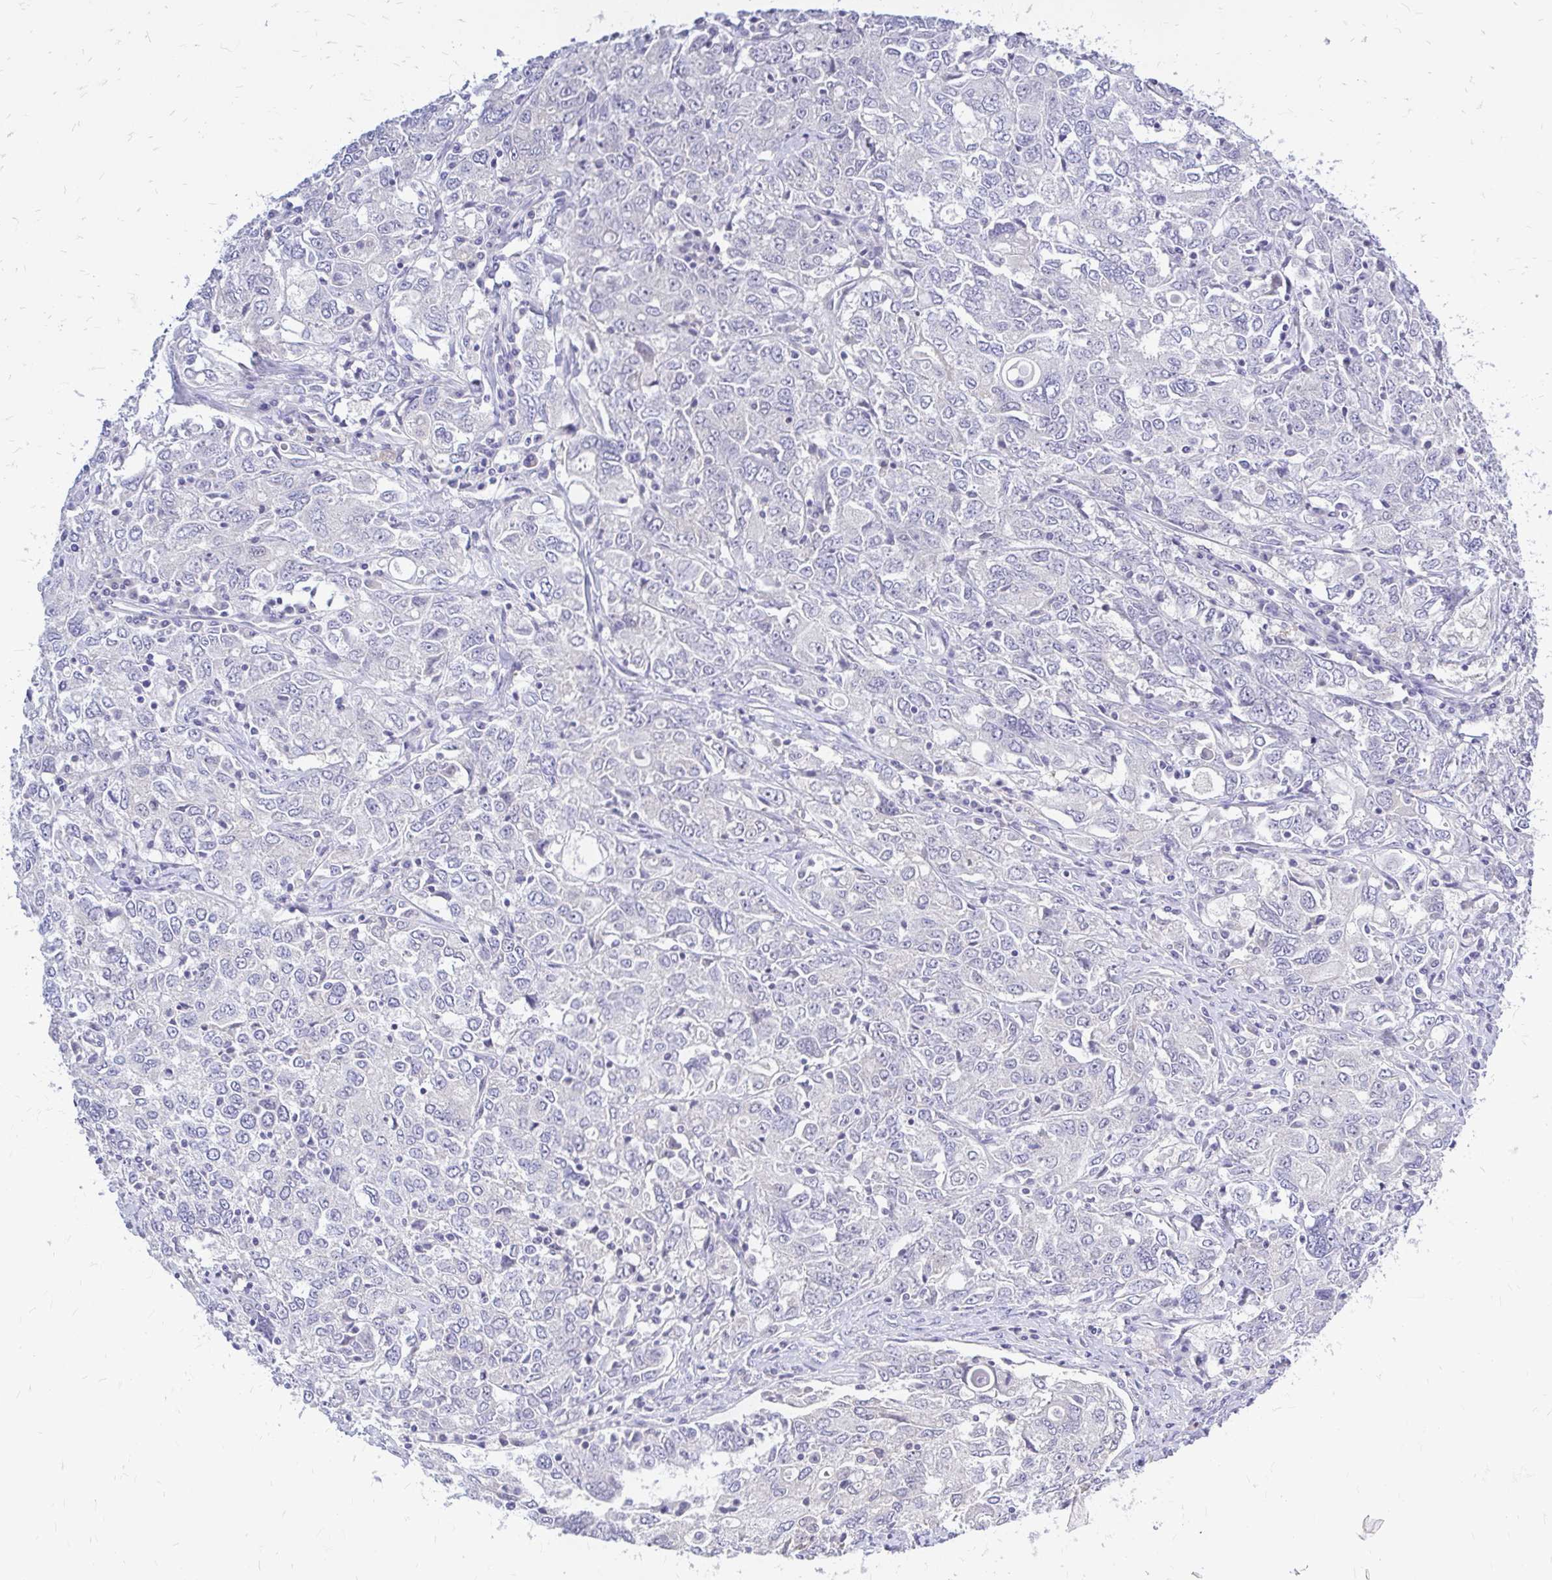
{"staining": {"intensity": "negative", "quantity": "none", "location": "none"}, "tissue": "ovarian cancer", "cell_type": "Tumor cells", "image_type": "cancer", "snomed": [{"axis": "morphology", "description": "Carcinoma, endometroid"}, {"axis": "topography", "description": "Ovary"}], "caption": "DAB immunohistochemical staining of human endometroid carcinoma (ovarian) demonstrates no significant staining in tumor cells.", "gene": "MAP1LC3A", "patient": {"sex": "female", "age": 62}}